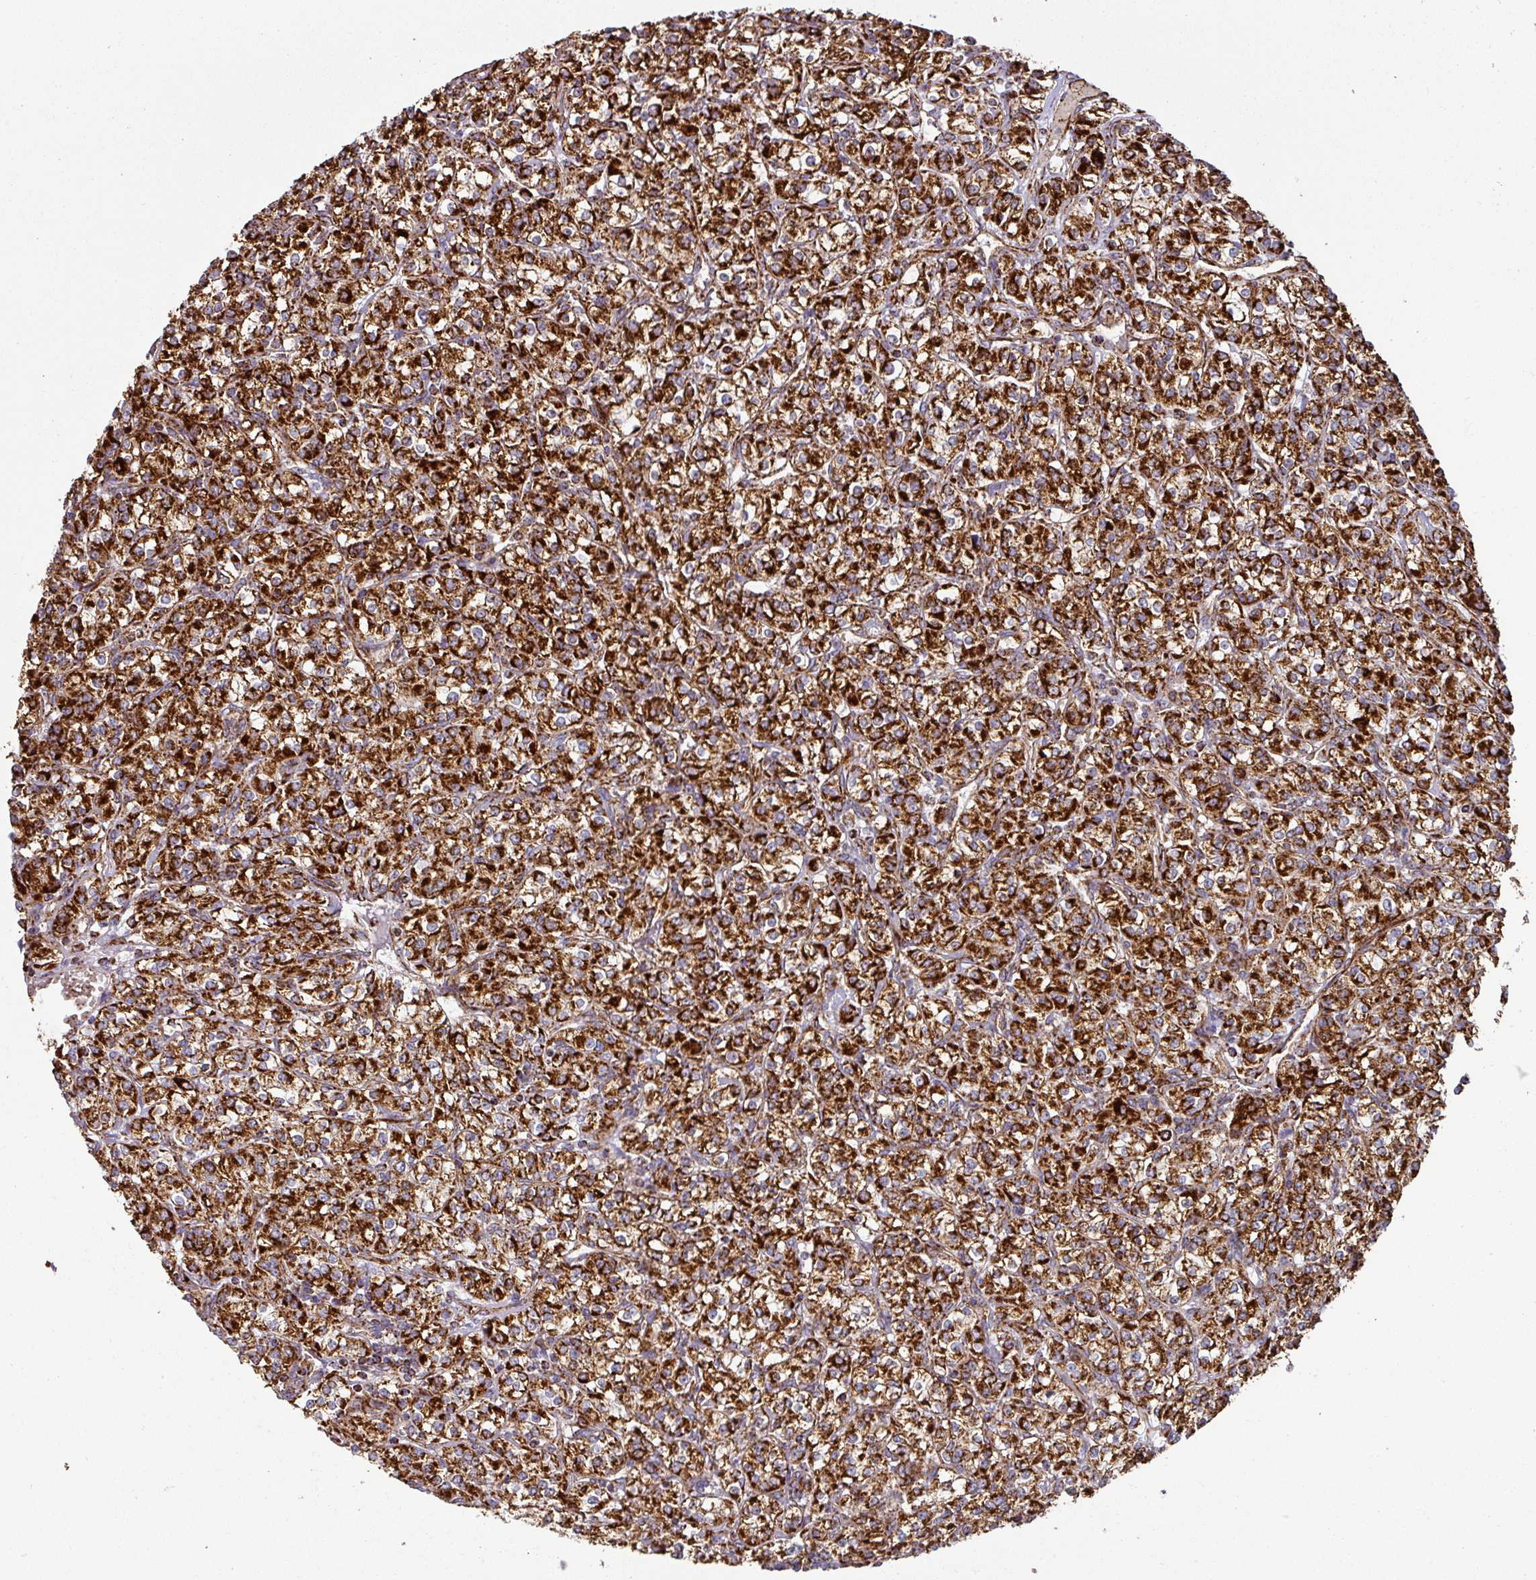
{"staining": {"intensity": "strong", "quantity": ">75%", "location": "cytoplasmic/membranous"}, "tissue": "renal cancer", "cell_type": "Tumor cells", "image_type": "cancer", "snomed": [{"axis": "morphology", "description": "Adenocarcinoma, NOS"}, {"axis": "topography", "description": "Kidney"}], "caption": "Immunohistochemical staining of renal cancer (adenocarcinoma) demonstrates high levels of strong cytoplasmic/membranous positivity in approximately >75% of tumor cells.", "gene": "TRAP1", "patient": {"sex": "male", "age": 77}}